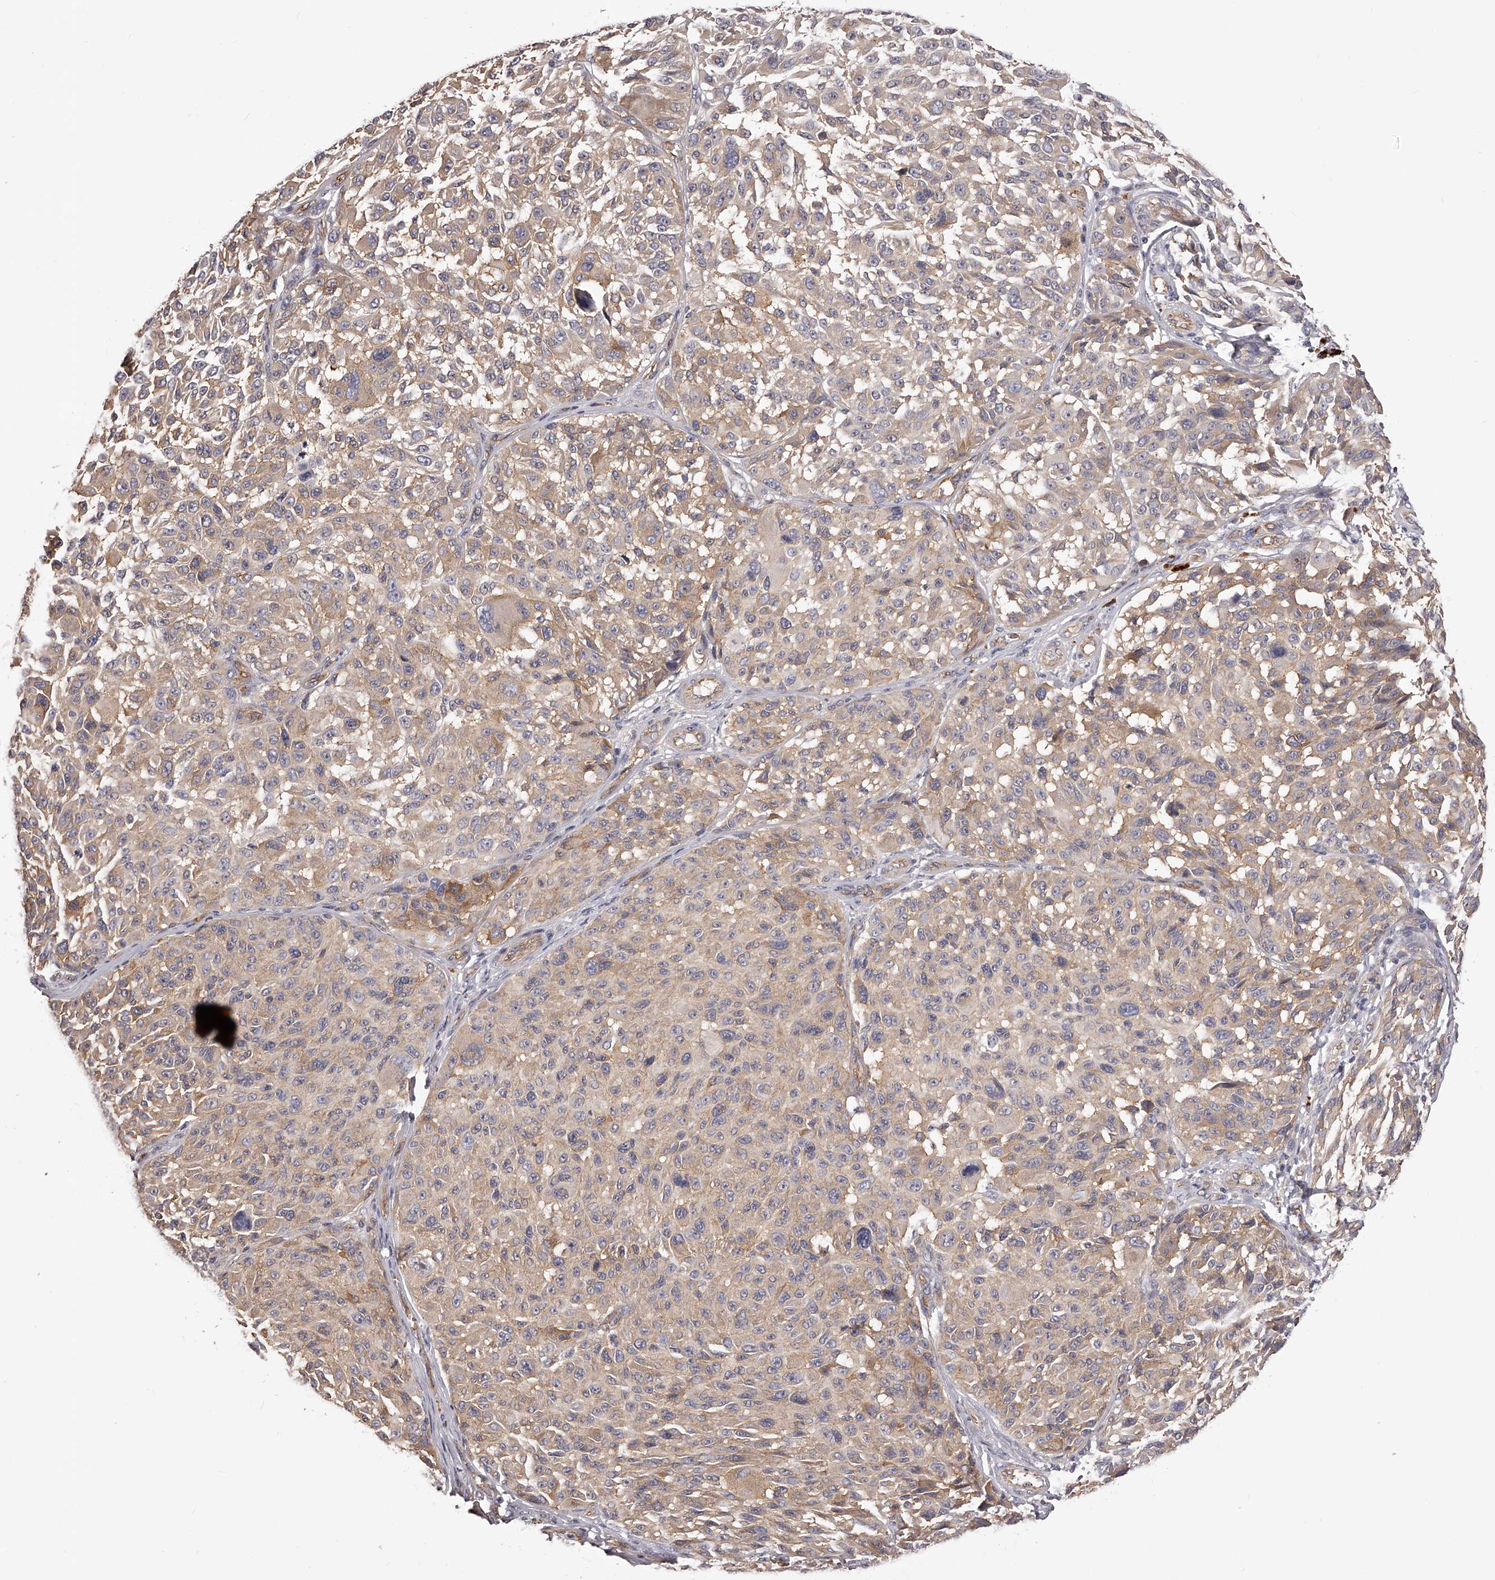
{"staining": {"intensity": "weak", "quantity": "<25%", "location": "cytoplasmic/membranous"}, "tissue": "melanoma", "cell_type": "Tumor cells", "image_type": "cancer", "snomed": [{"axis": "morphology", "description": "Malignant melanoma, NOS"}, {"axis": "topography", "description": "Skin"}], "caption": "The IHC image has no significant positivity in tumor cells of malignant melanoma tissue.", "gene": "LTV1", "patient": {"sex": "male", "age": 83}}